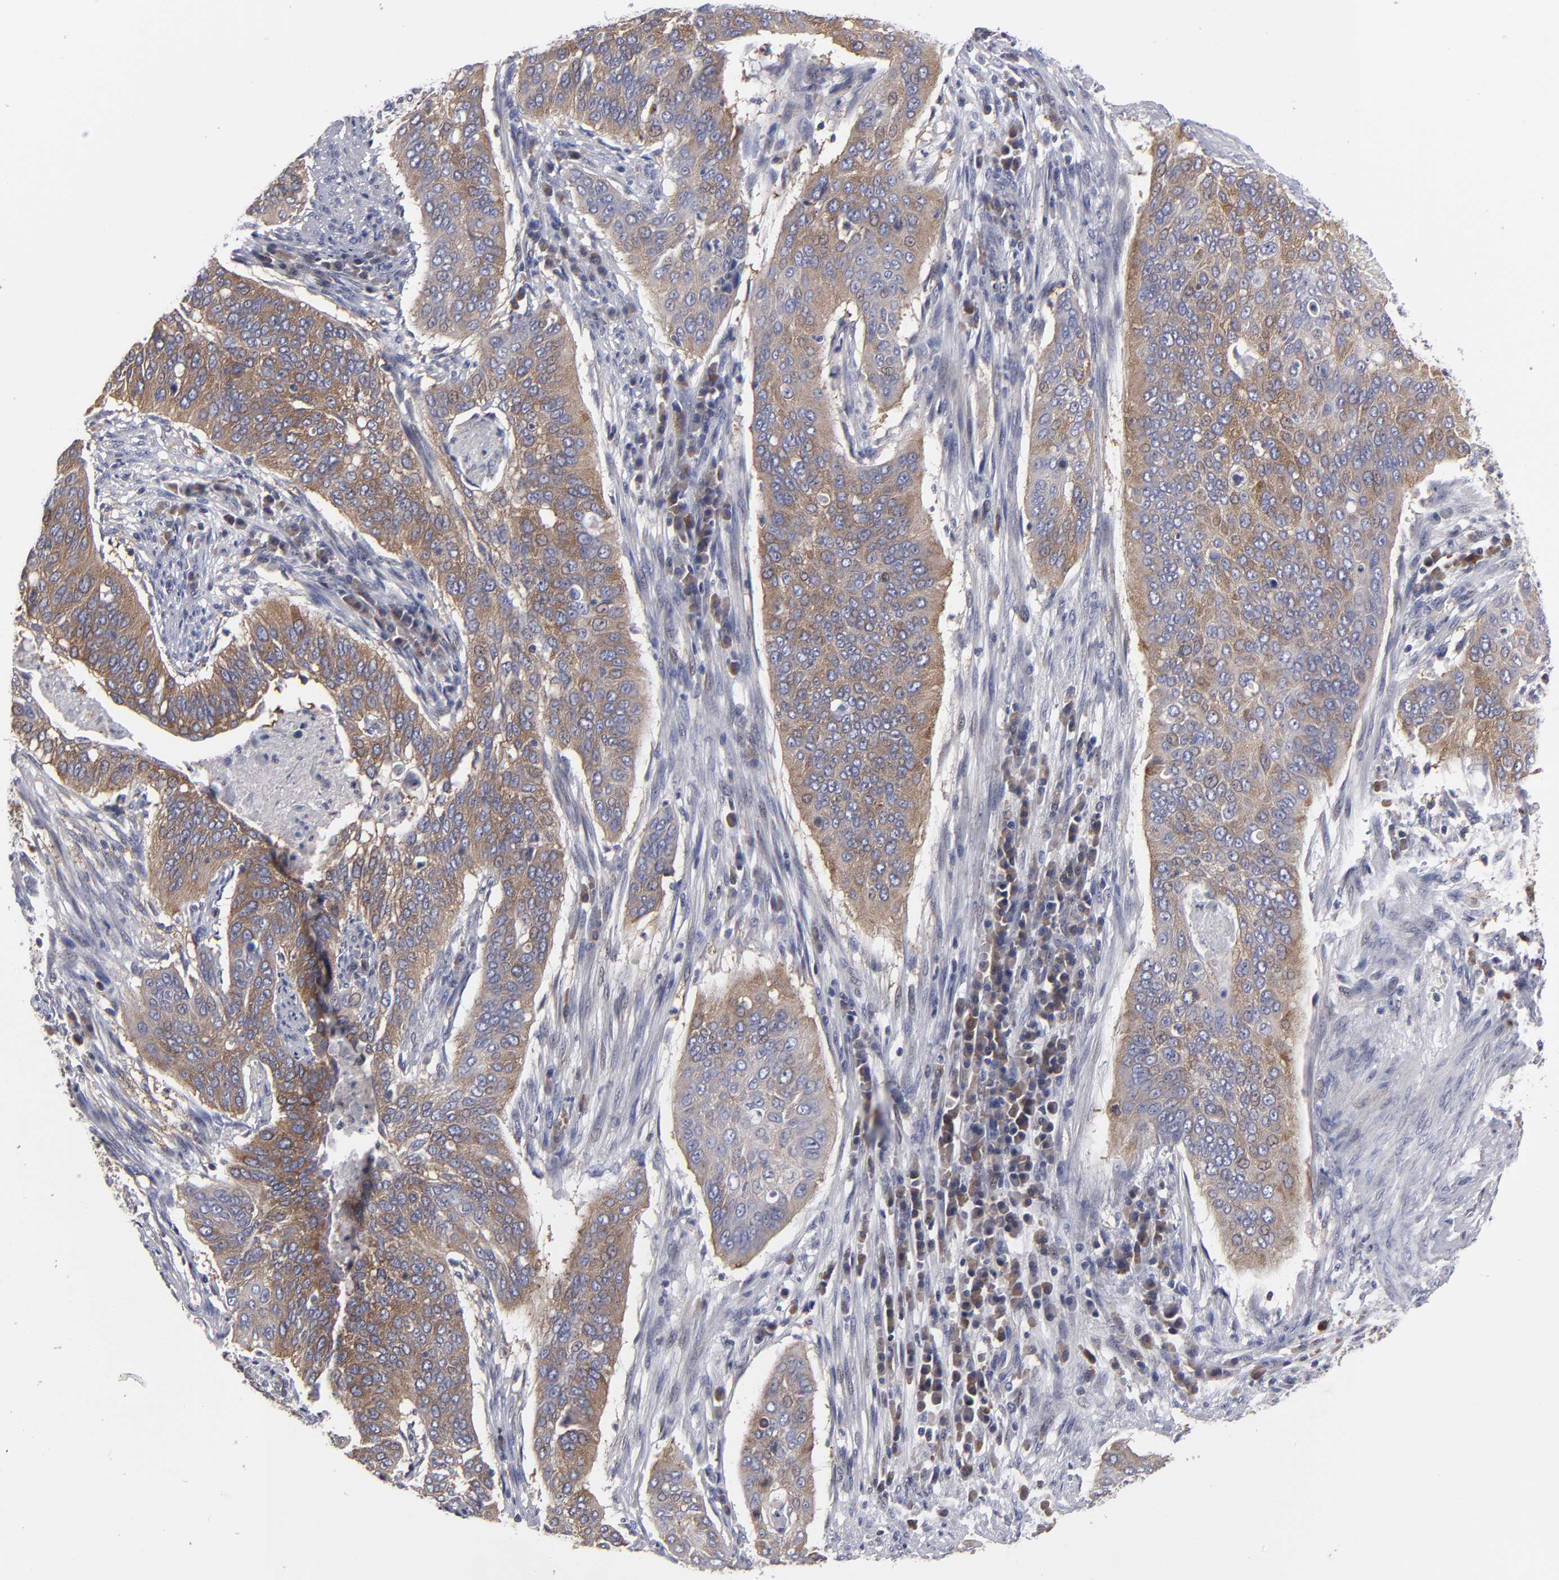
{"staining": {"intensity": "moderate", "quantity": ">75%", "location": "cytoplasmic/membranous"}, "tissue": "cervical cancer", "cell_type": "Tumor cells", "image_type": "cancer", "snomed": [{"axis": "morphology", "description": "Squamous cell carcinoma, NOS"}, {"axis": "topography", "description": "Cervix"}], "caption": "Cervical squamous cell carcinoma tissue demonstrates moderate cytoplasmic/membranous expression in approximately >75% of tumor cells, visualized by immunohistochemistry. Nuclei are stained in blue.", "gene": "CEP97", "patient": {"sex": "female", "age": 39}}